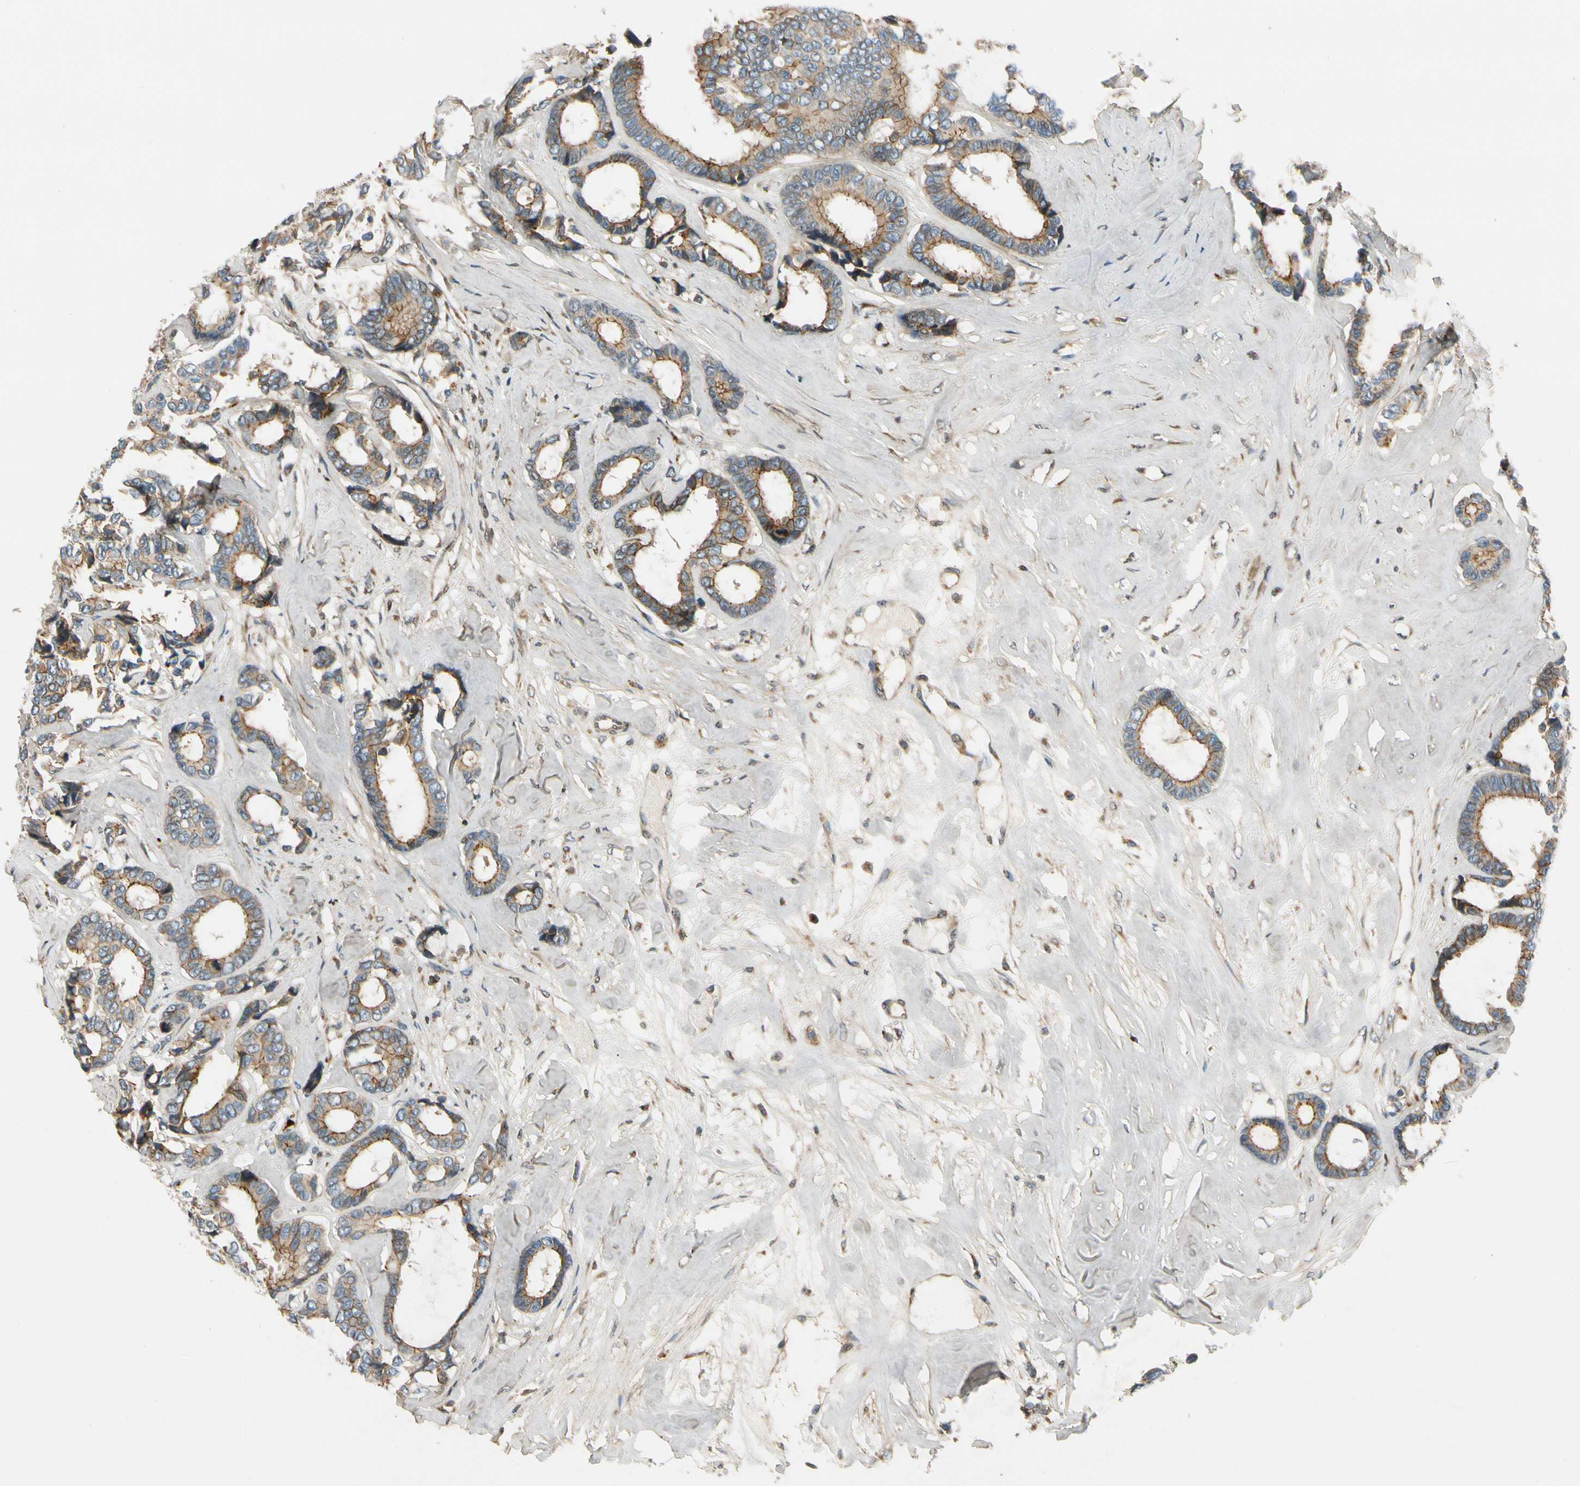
{"staining": {"intensity": "moderate", "quantity": ">75%", "location": "cytoplasmic/membranous"}, "tissue": "breast cancer", "cell_type": "Tumor cells", "image_type": "cancer", "snomed": [{"axis": "morphology", "description": "Duct carcinoma"}, {"axis": "topography", "description": "Breast"}], "caption": "Protein staining of breast infiltrating ductal carcinoma tissue shows moderate cytoplasmic/membranous staining in approximately >75% of tumor cells.", "gene": "MST1R", "patient": {"sex": "female", "age": 87}}